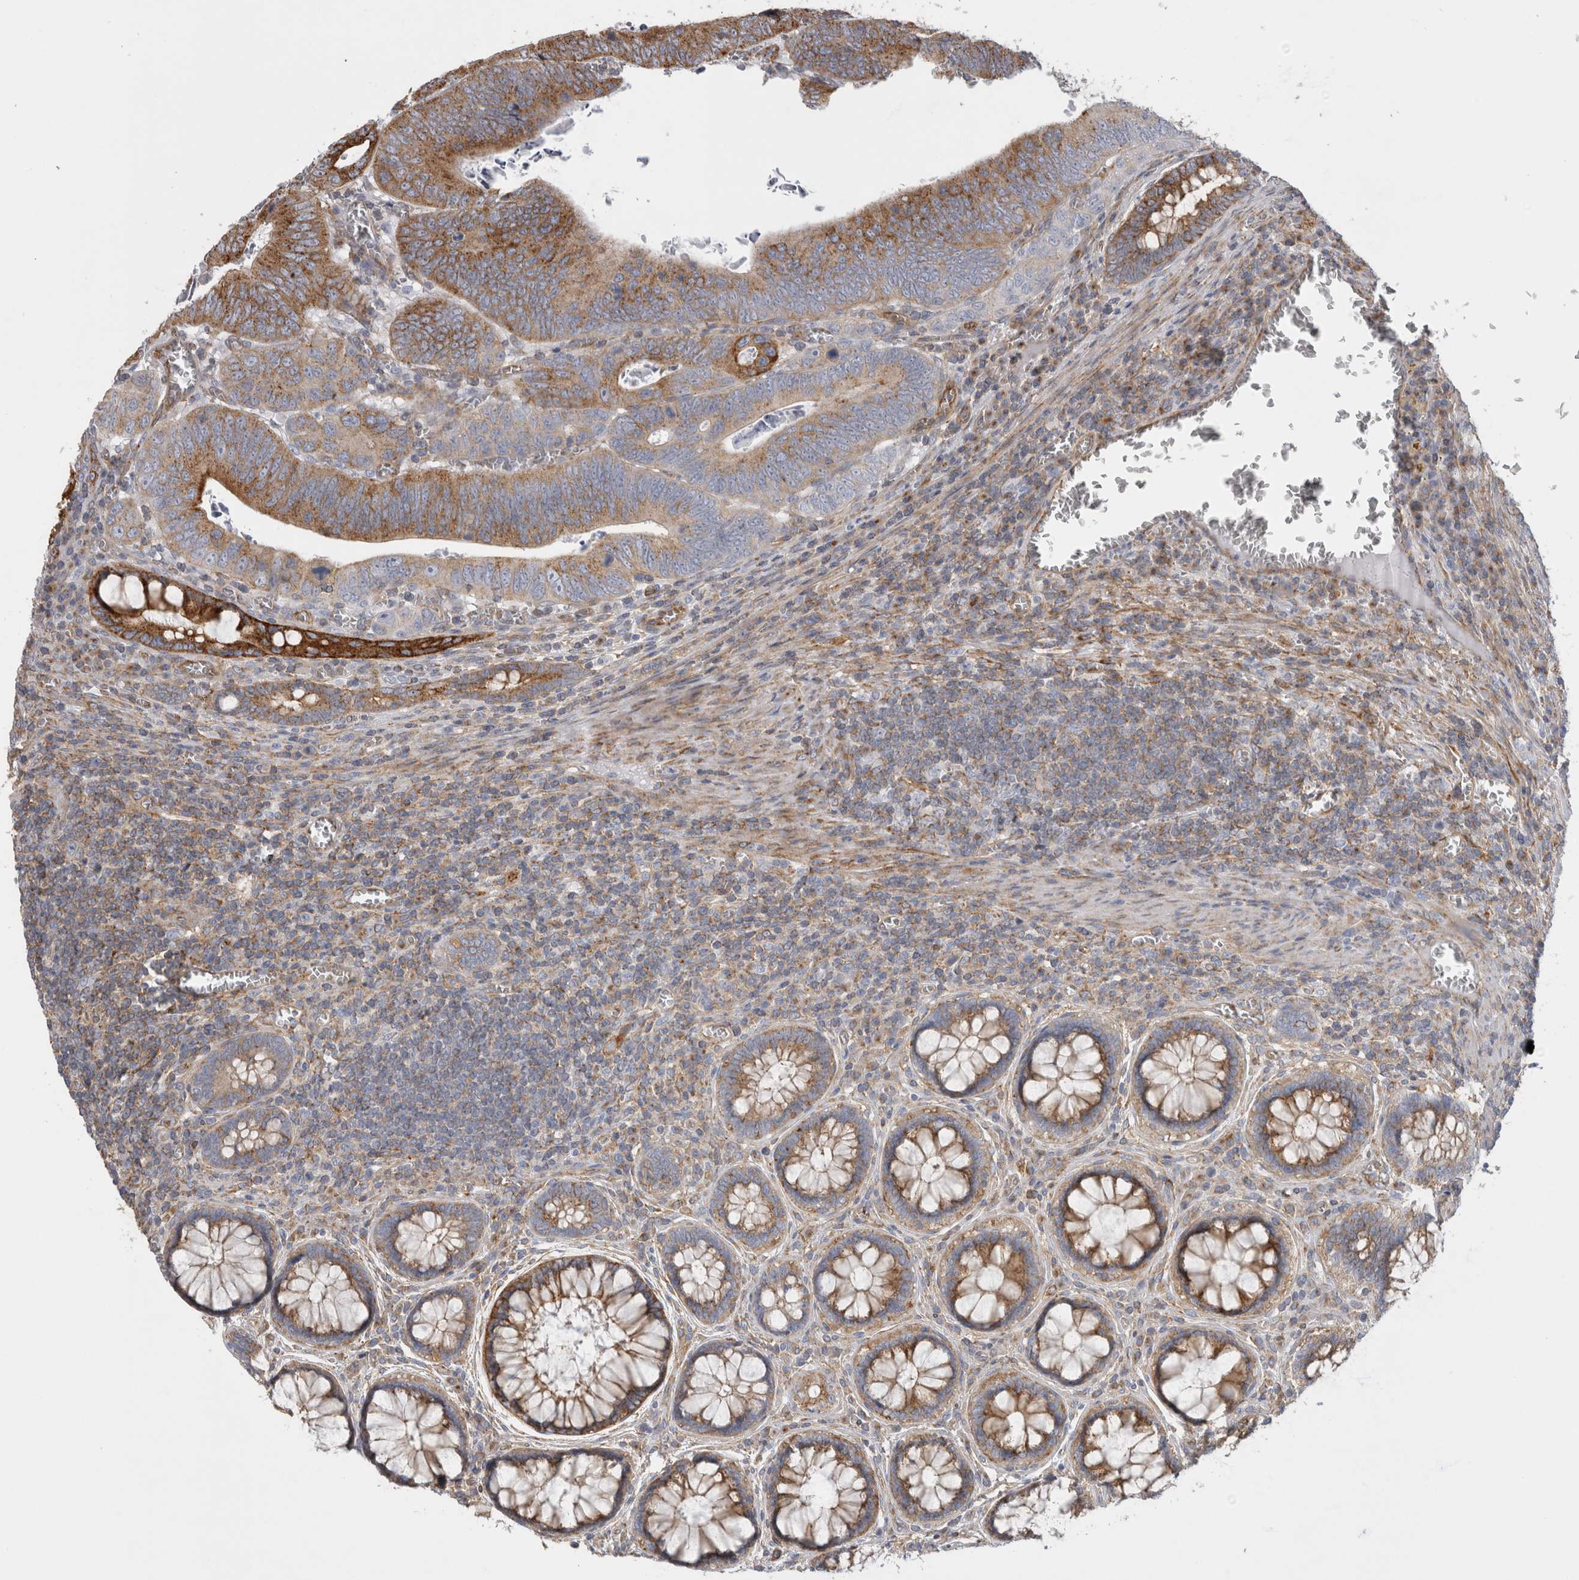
{"staining": {"intensity": "moderate", "quantity": ">75%", "location": "cytoplasmic/membranous"}, "tissue": "colorectal cancer", "cell_type": "Tumor cells", "image_type": "cancer", "snomed": [{"axis": "morphology", "description": "Inflammation, NOS"}, {"axis": "morphology", "description": "Adenocarcinoma, NOS"}, {"axis": "topography", "description": "Colon"}], "caption": "IHC staining of adenocarcinoma (colorectal), which shows medium levels of moderate cytoplasmic/membranous staining in about >75% of tumor cells indicating moderate cytoplasmic/membranous protein staining. The staining was performed using DAB (3,3'-diaminobenzidine) (brown) for protein detection and nuclei were counterstained in hematoxylin (blue).", "gene": "ATXN3", "patient": {"sex": "male", "age": 72}}